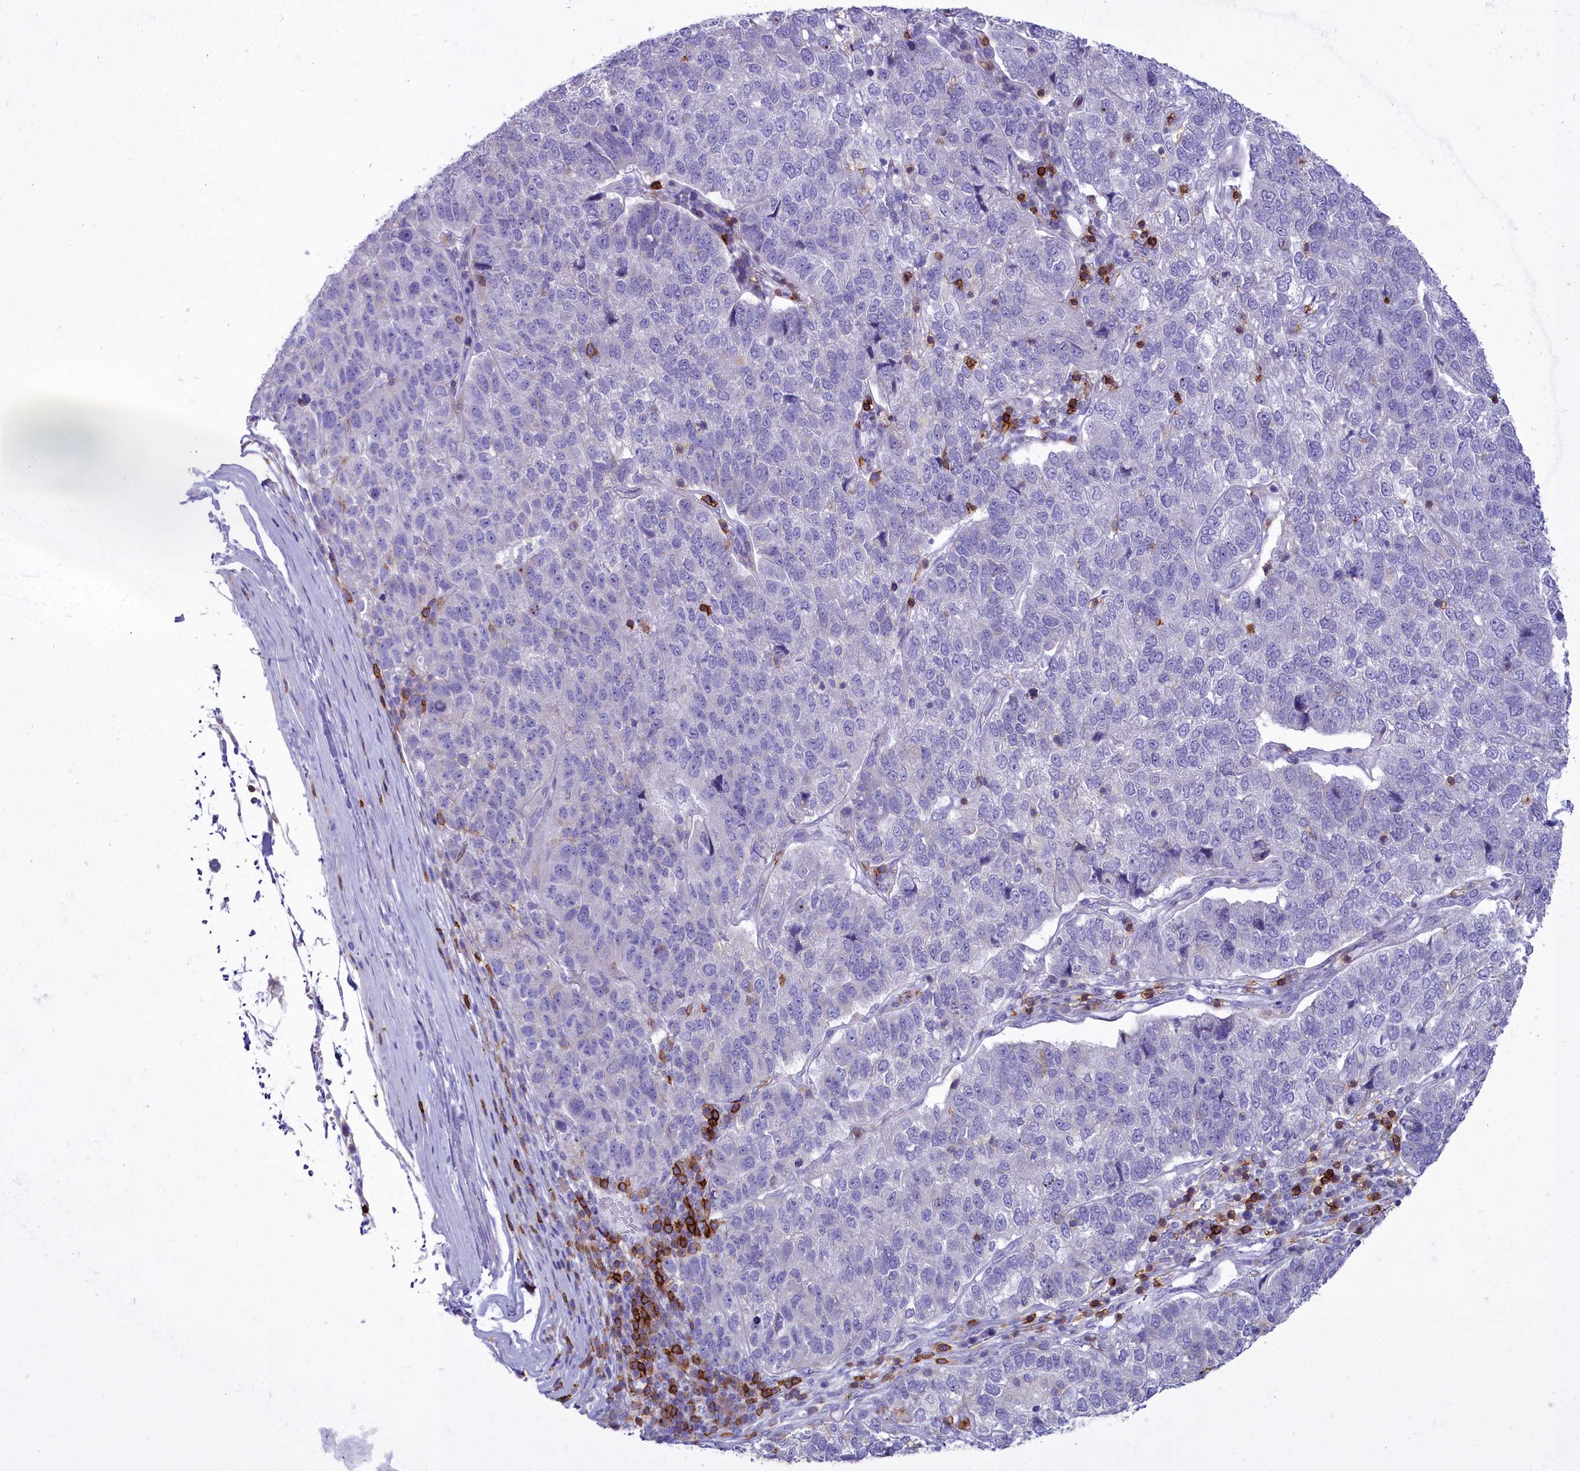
{"staining": {"intensity": "negative", "quantity": "none", "location": "none"}, "tissue": "pancreatic cancer", "cell_type": "Tumor cells", "image_type": "cancer", "snomed": [{"axis": "morphology", "description": "Adenocarcinoma, NOS"}, {"axis": "topography", "description": "Pancreas"}], "caption": "DAB immunohistochemical staining of adenocarcinoma (pancreatic) displays no significant positivity in tumor cells.", "gene": "CD5", "patient": {"sex": "female", "age": 61}}